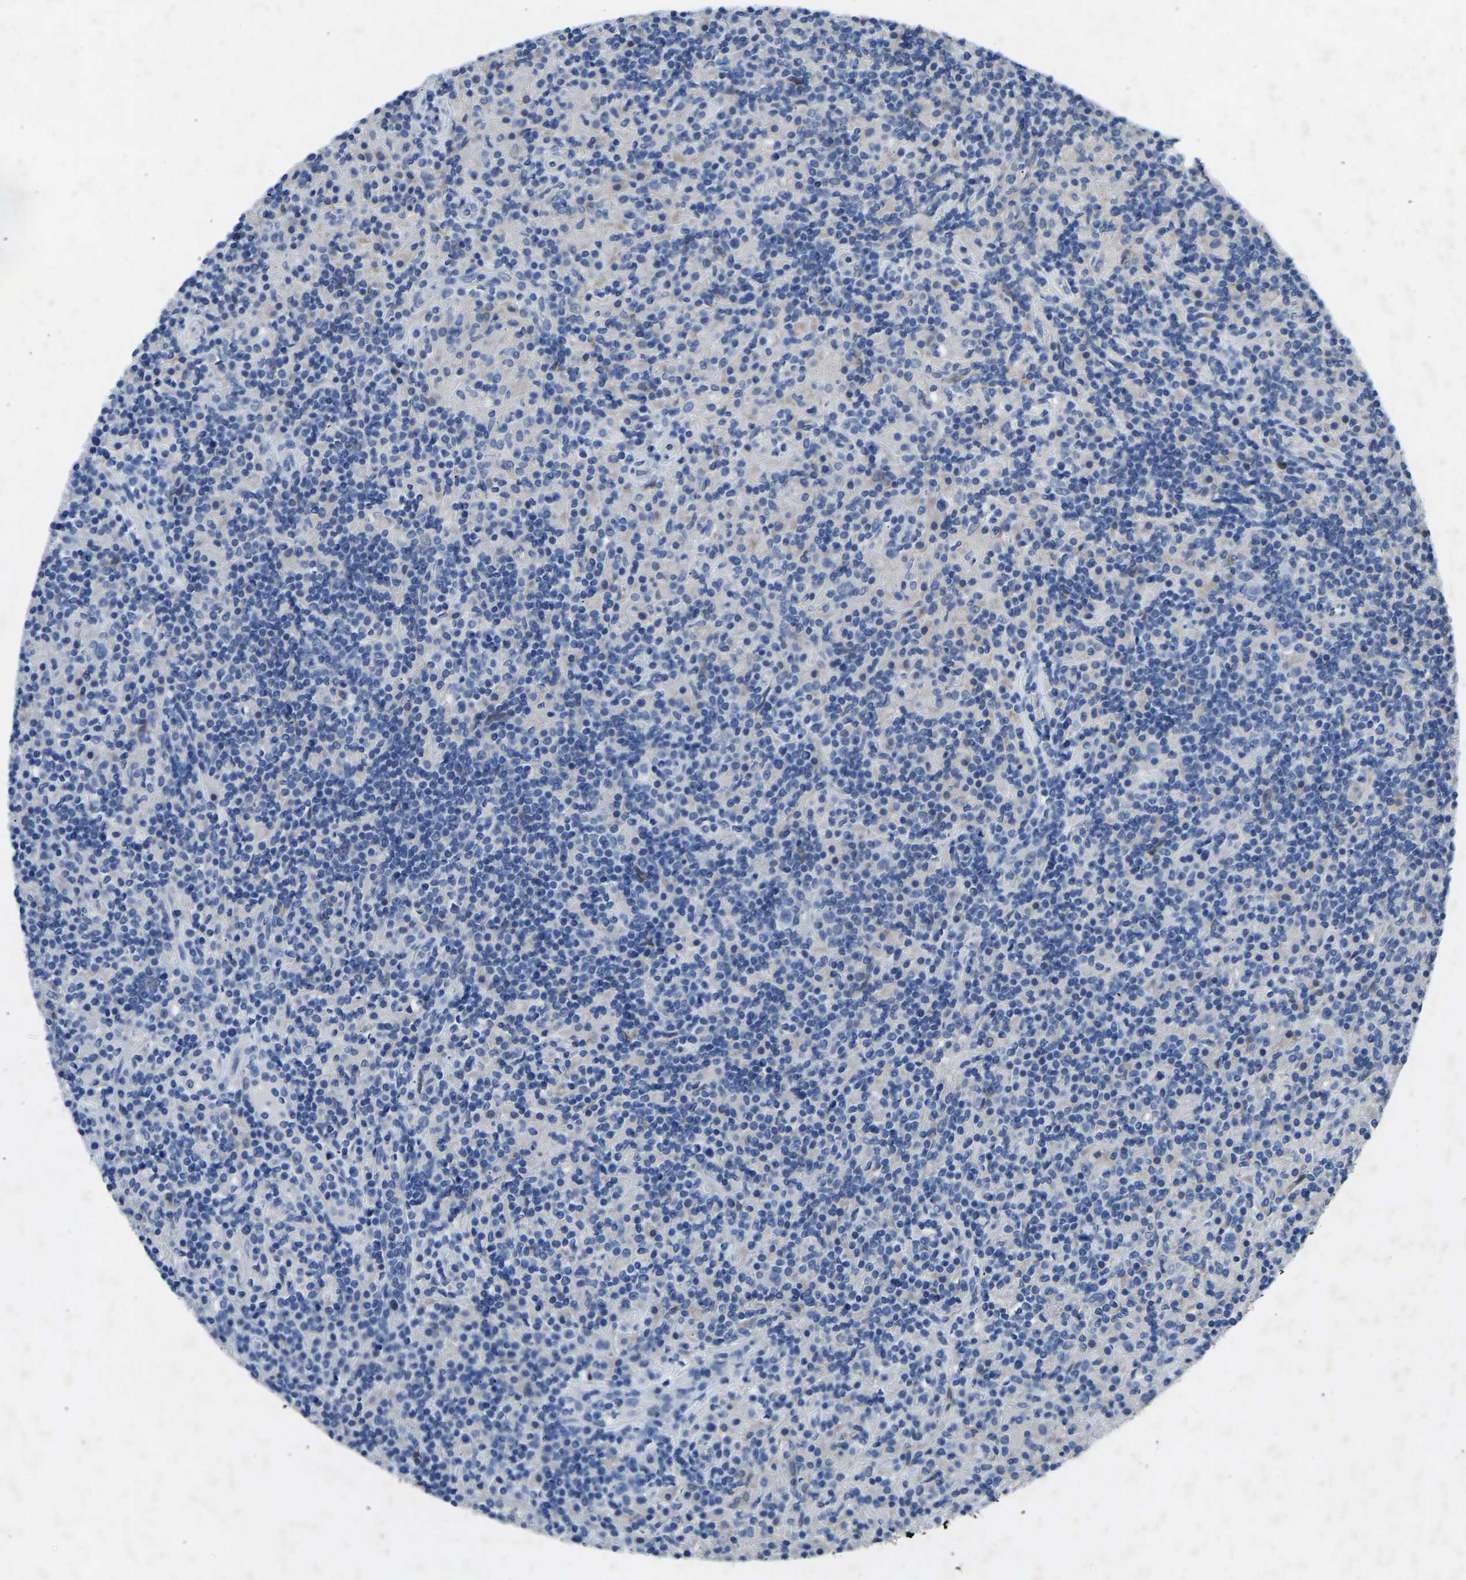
{"staining": {"intensity": "negative", "quantity": "none", "location": "none"}, "tissue": "lymphoma", "cell_type": "Tumor cells", "image_type": "cancer", "snomed": [{"axis": "morphology", "description": "Hodgkin's disease, NOS"}, {"axis": "topography", "description": "Lymph node"}], "caption": "This is a photomicrograph of IHC staining of Hodgkin's disease, which shows no expression in tumor cells.", "gene": "RBP1", "patient": {"sex": "male", "age": 70}}